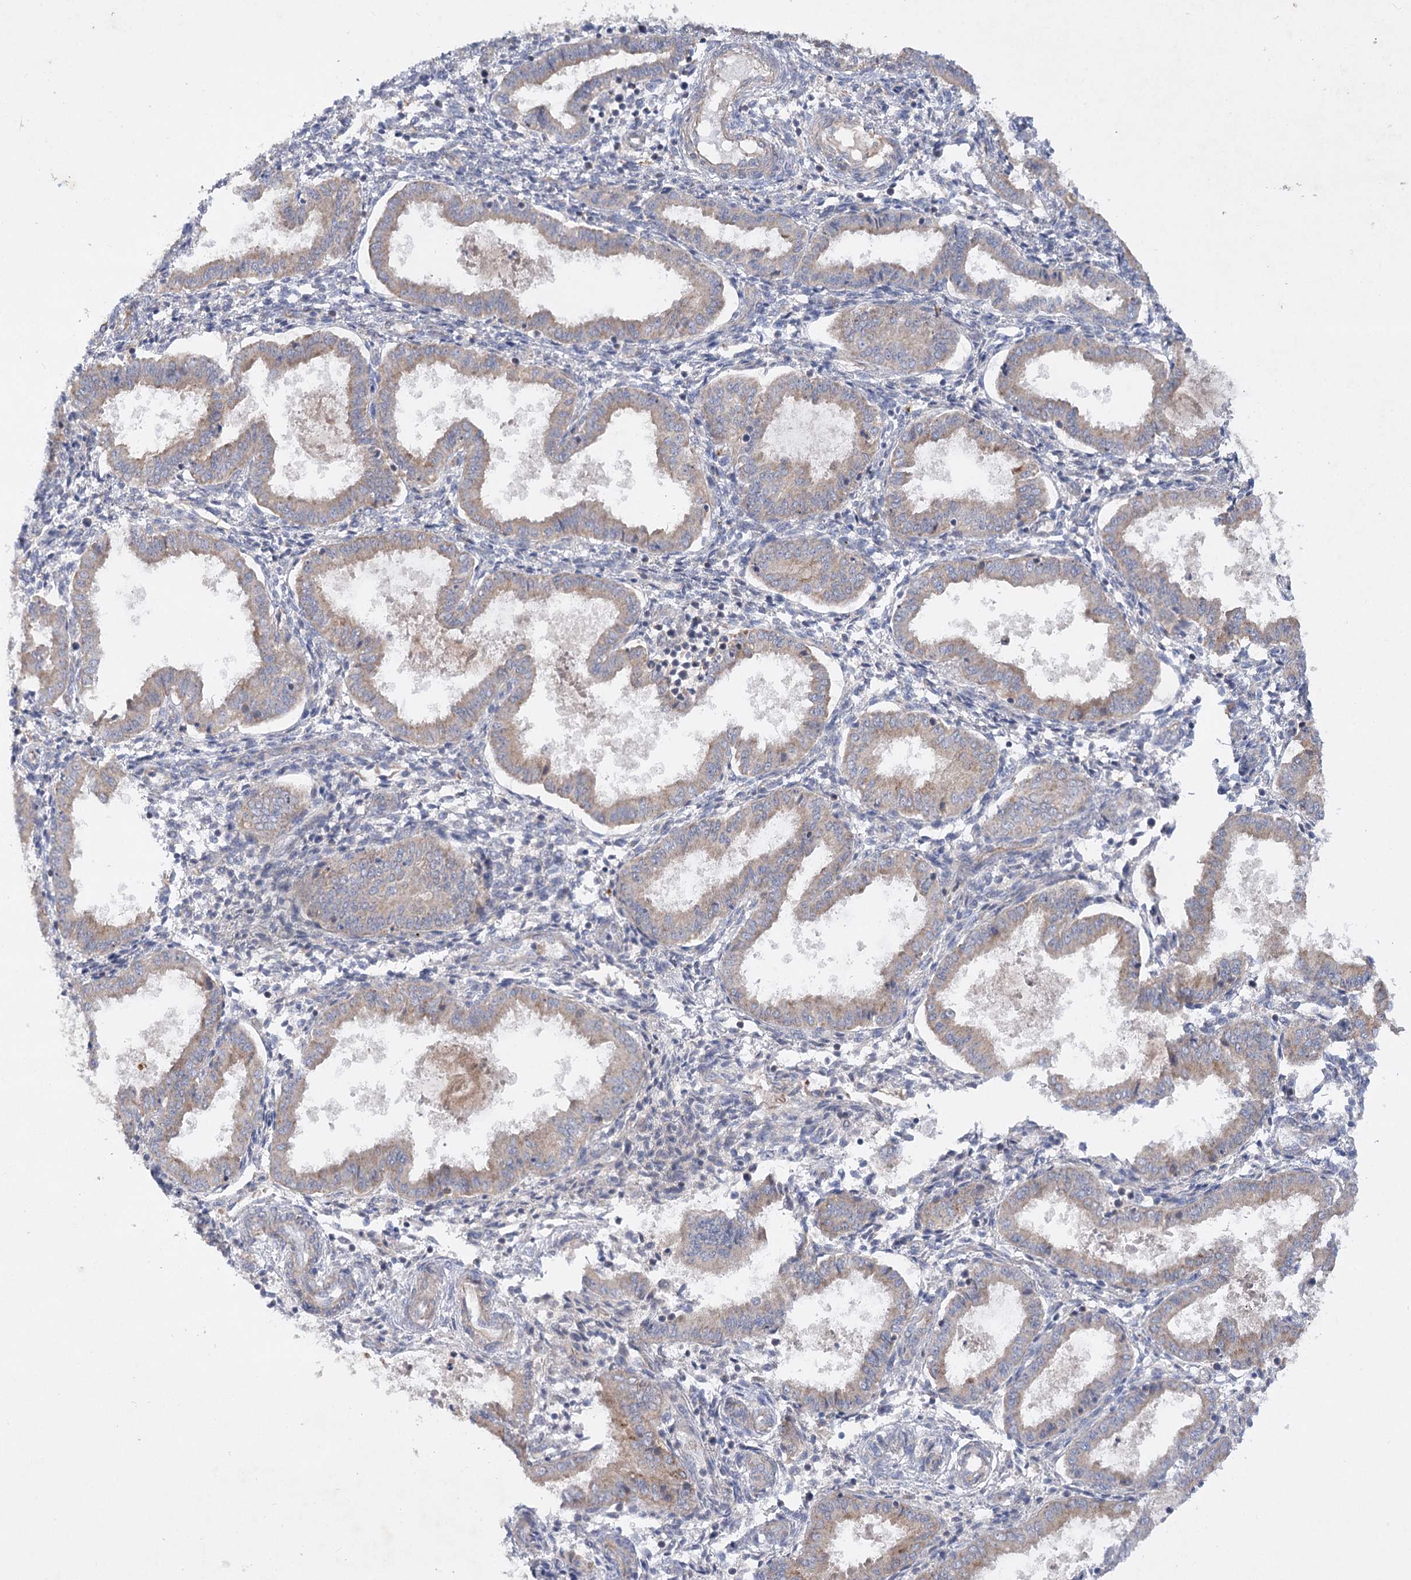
{"staining": {"intensity": "negative", "quantity": "none", "location": "none"}, "tissue": "endometrium", "cell_type": "Cells in endometrial stroma", "image_type": "normal", "snomed": [{"axis": "morphology", "description": "Normal tissue, NOS"}, {"axis": "topography", "description": "Endometrium"}], "caption": "Immunohistochemical staining of unremarkable human endometrium reveals no significant staining in cells in endometrial stroma. Nuclei are stained in blue.", "gene": "KIAA0825", "patient": {"sex": "female", "age": 33}}